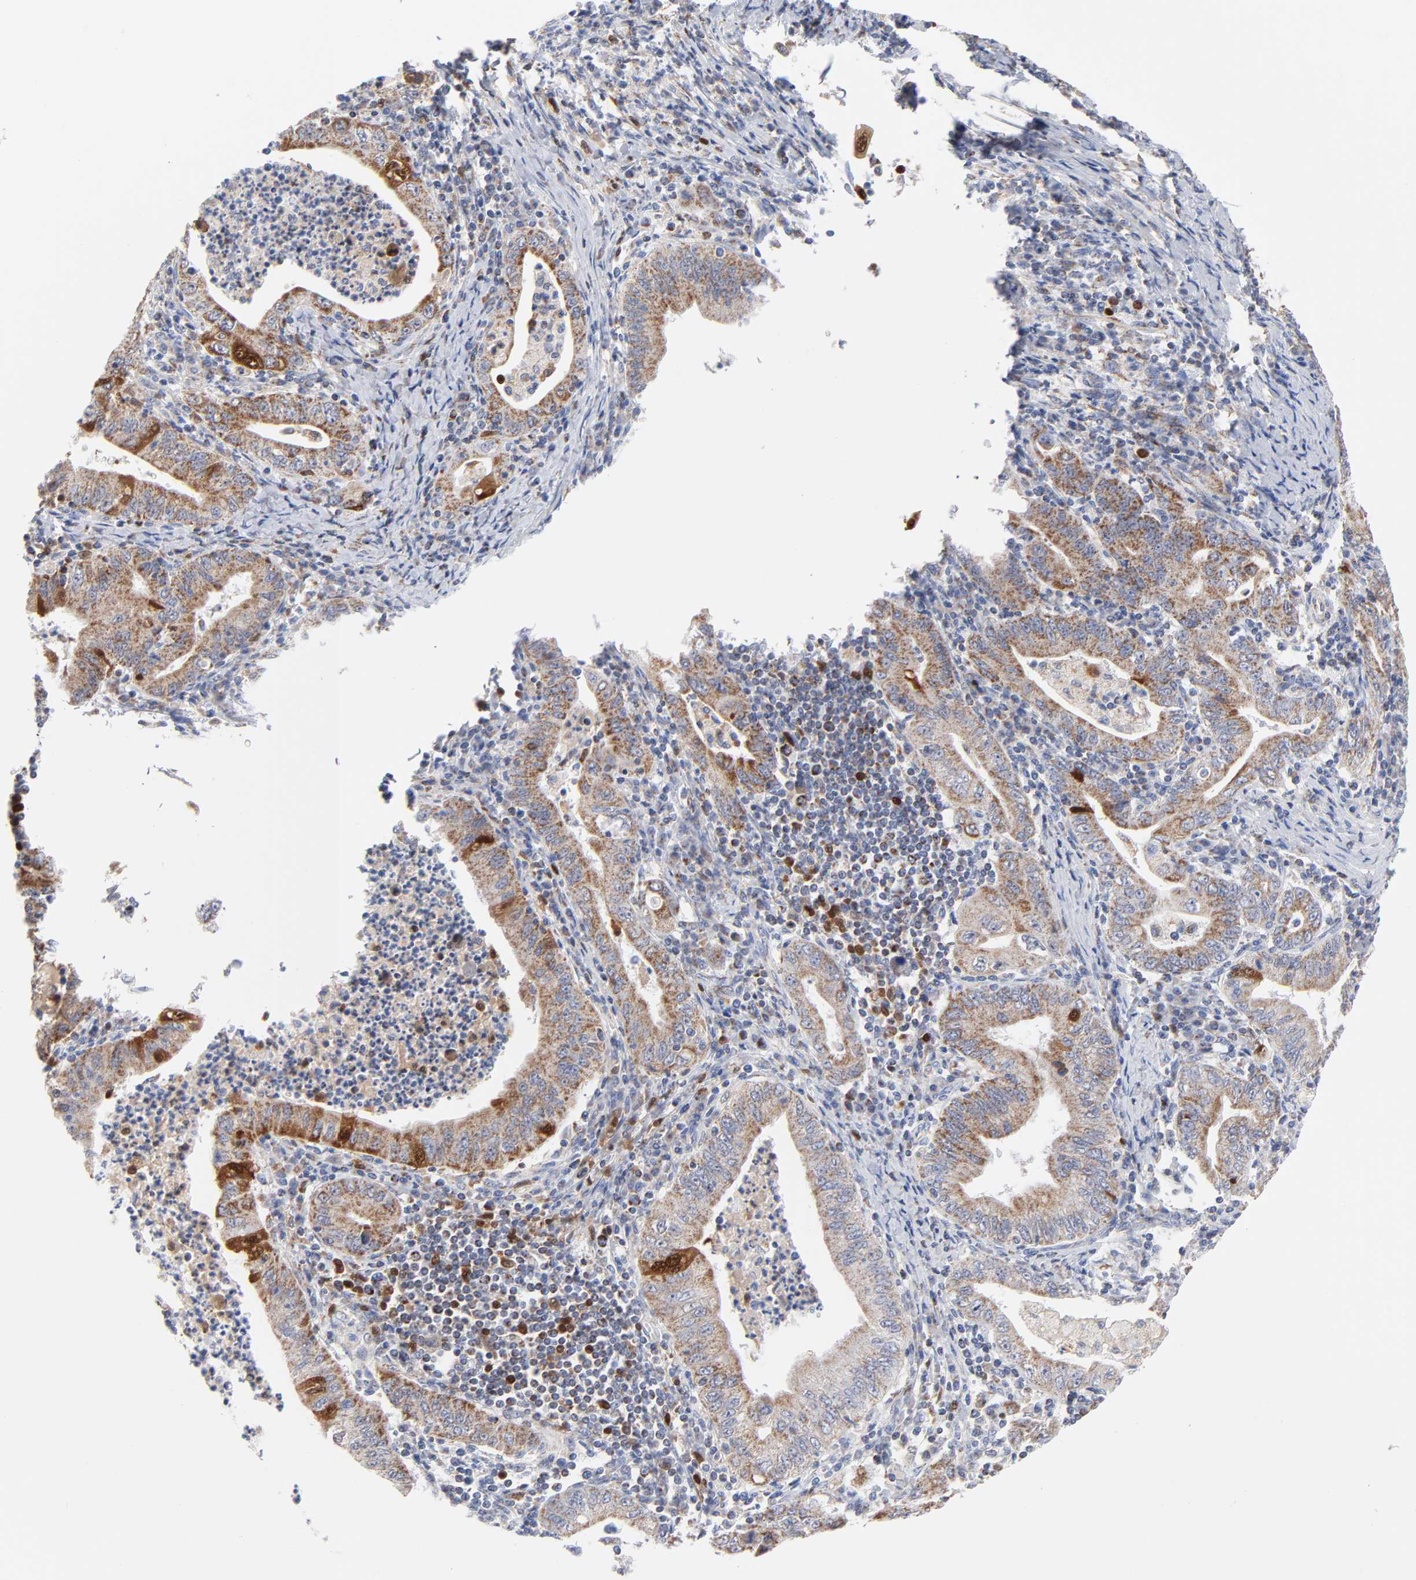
{"staining": {"intensity": "moderate", "quantity": ">75%", "location": "cytoplasmic/membranous"}, "tissue": "stomach cancer", "cell_type": "Tumor cells", "image_type": "cancer", "snomed": [{"axis": "morphology", "description": "Normal tissue, NOS"}, {"axis": "morphology", "description": "Adenocarcinoma, NOS"}, {"axis": "topography", "description": "Esophagus"}, {"axis": "topography", "description": "Stomach, upper"}, {"axis": "topography", "description": "Peripheral nerve tissue"}], "caption": "Brown immunohistochemical staining in stomach adenocarcinoma exhibits moderate cytoplasmic/membranous staining in about >75% of tumor cells.", "gene": "DIABLO", "patient": {"sex": "male", "age": 62}}